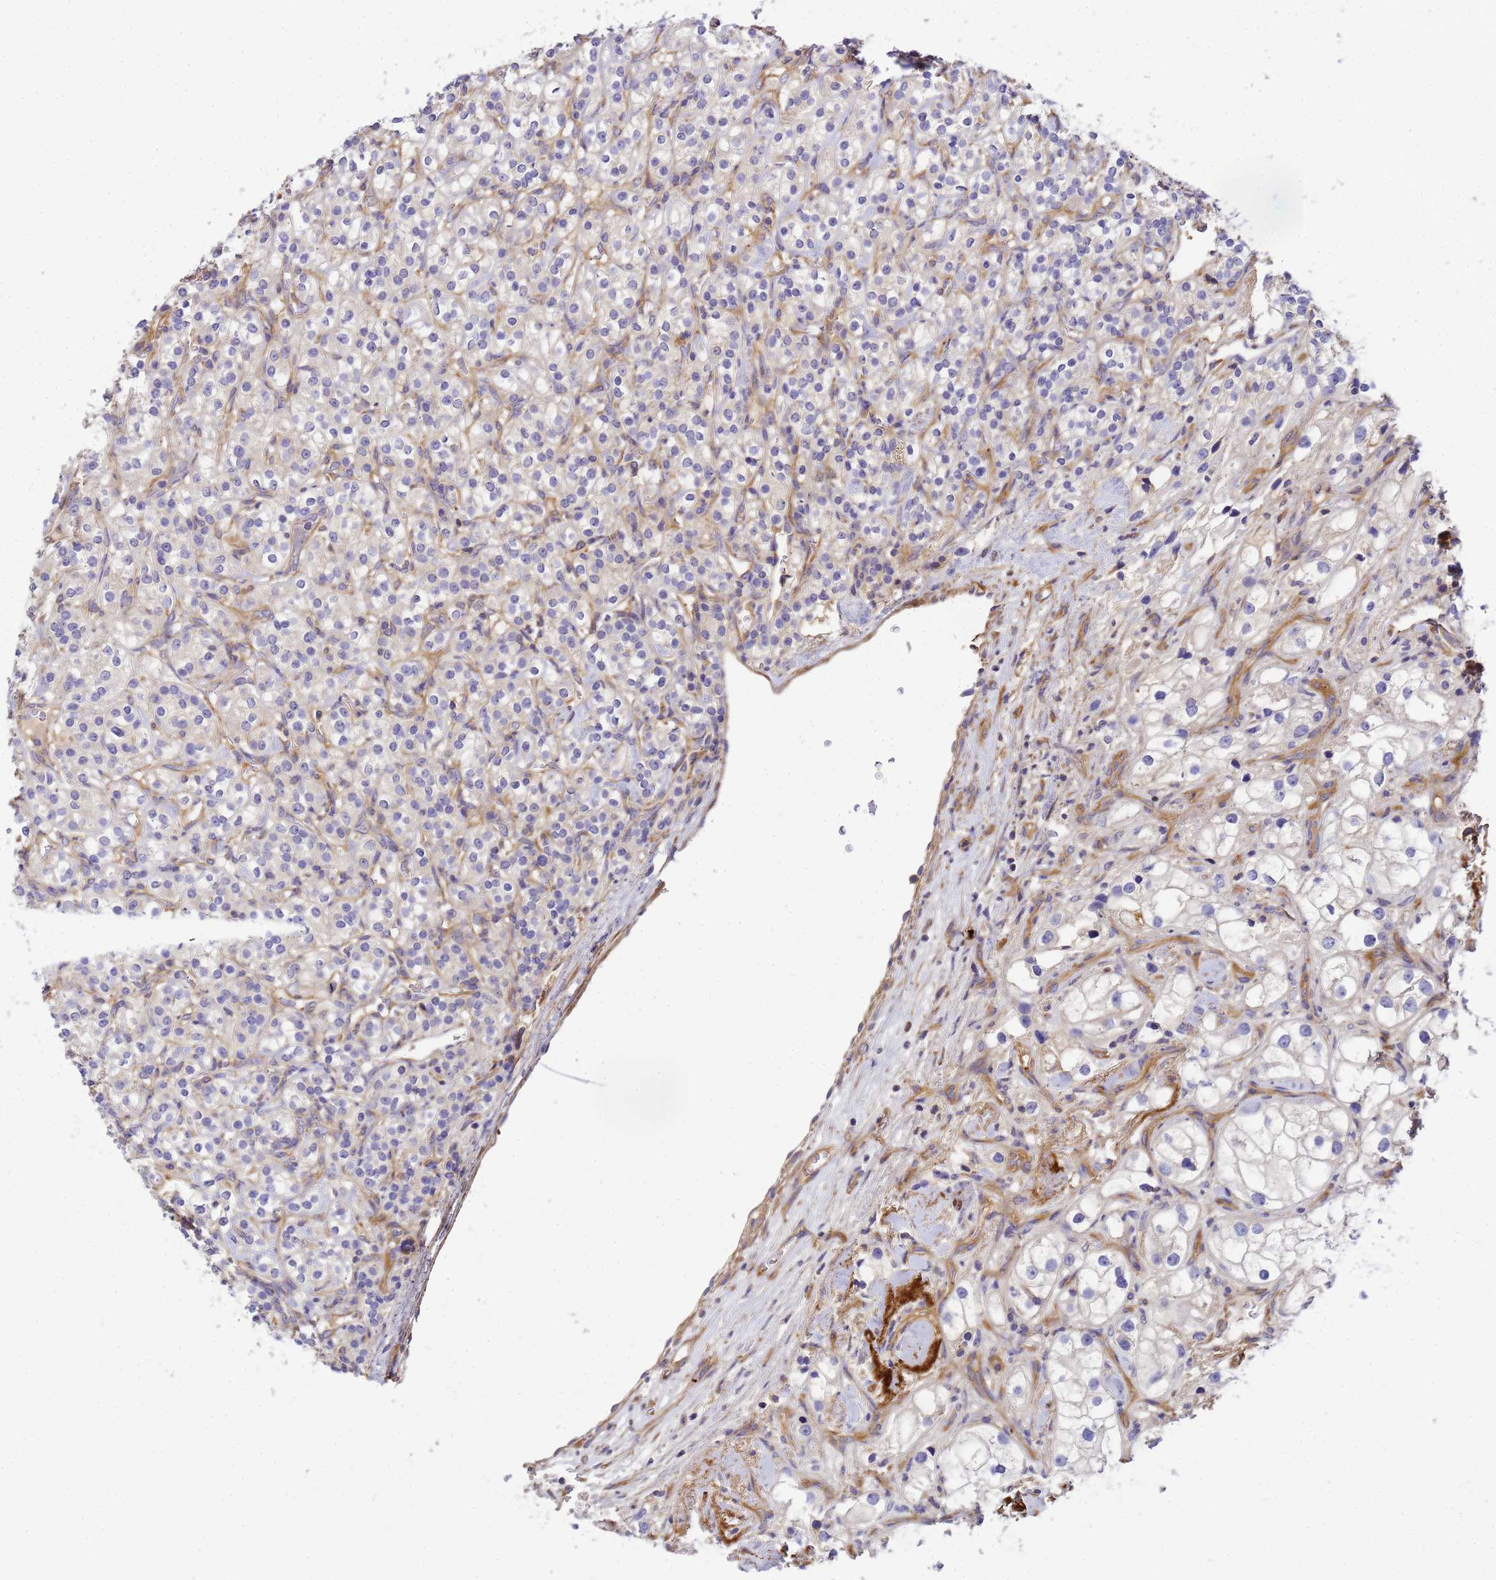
{"staining": {"intensity": "negative", "quantity": "none", "location": "none"}, "tissue": "renal cancer", "cell_type": "Tumor cells", "image_type": "cancer", "snomed": [{"axis": "morphology", "description": "Adenocarcinoma, NOS"}, {"axis": "topography", "description": "Kidney"}], "caption": "Immunohistochemical staining of adenocarcinoma (renal) reveals no significant staining in tumor cells.", "gene": "MYL12A", "patient": {"sex": "male", "age": 77}}